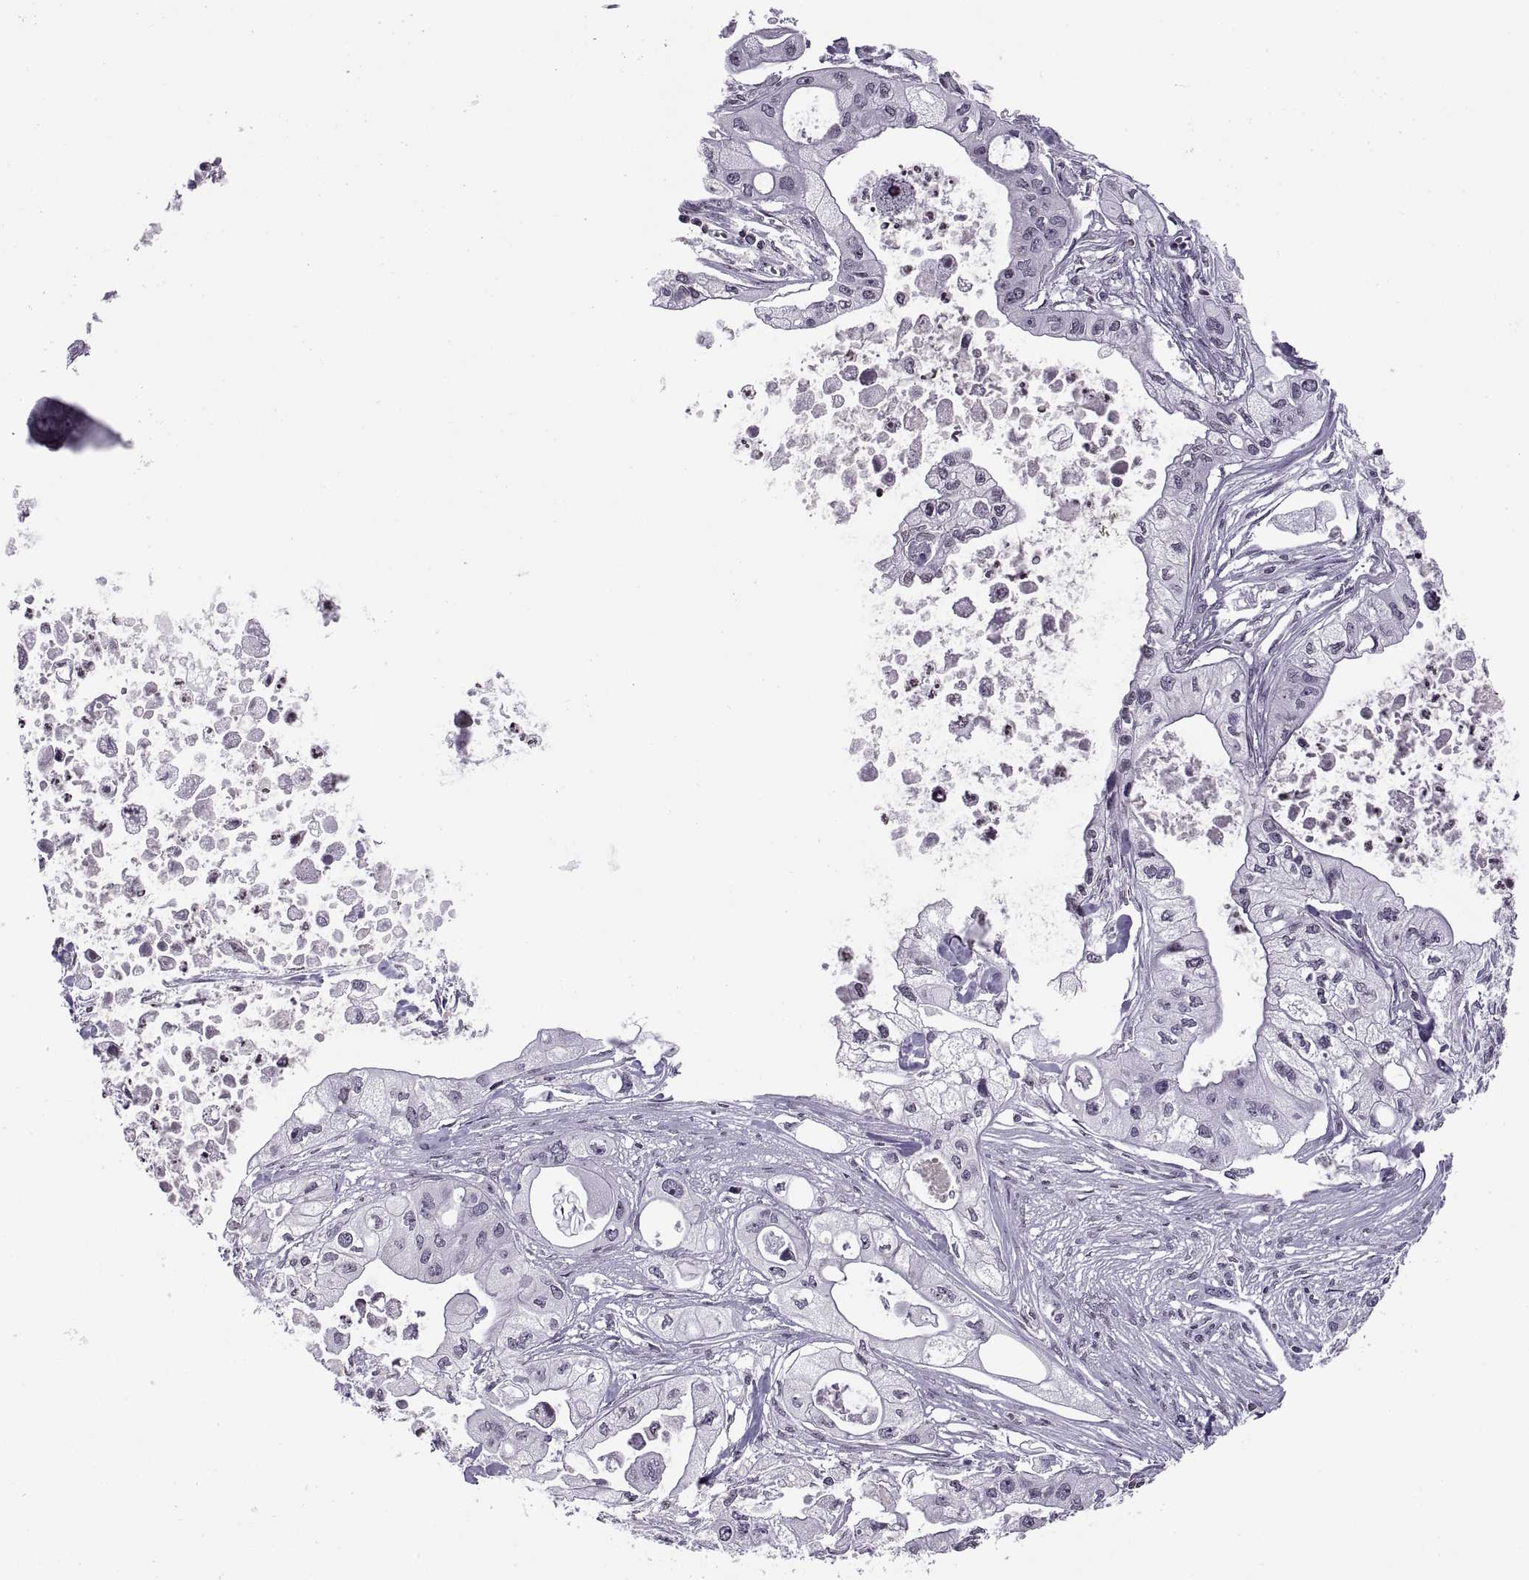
{"staining": {"intensity": "negative", "quantity": "none", "location": "none"}, "tissue": "pancreatic cancer", "cell_type": "Tumor cells", "image_type": "cancer", "snomed": [{"axis": "morphology", "description": "Adenocarcinoma, NOS"}, {"axis": "topography", "description": "Pancreas"}], "caption": "Tumor cells show no significant protein expression in pancreatic adenocarcinoma. (Stains: DAB immunohistochemistry (IHC) with hematoxylin counter stain, Microscopy: brightfield microscopy at high magnification).", "gene": "H1-8", "patient": {"sex": "male", "age": 70}}